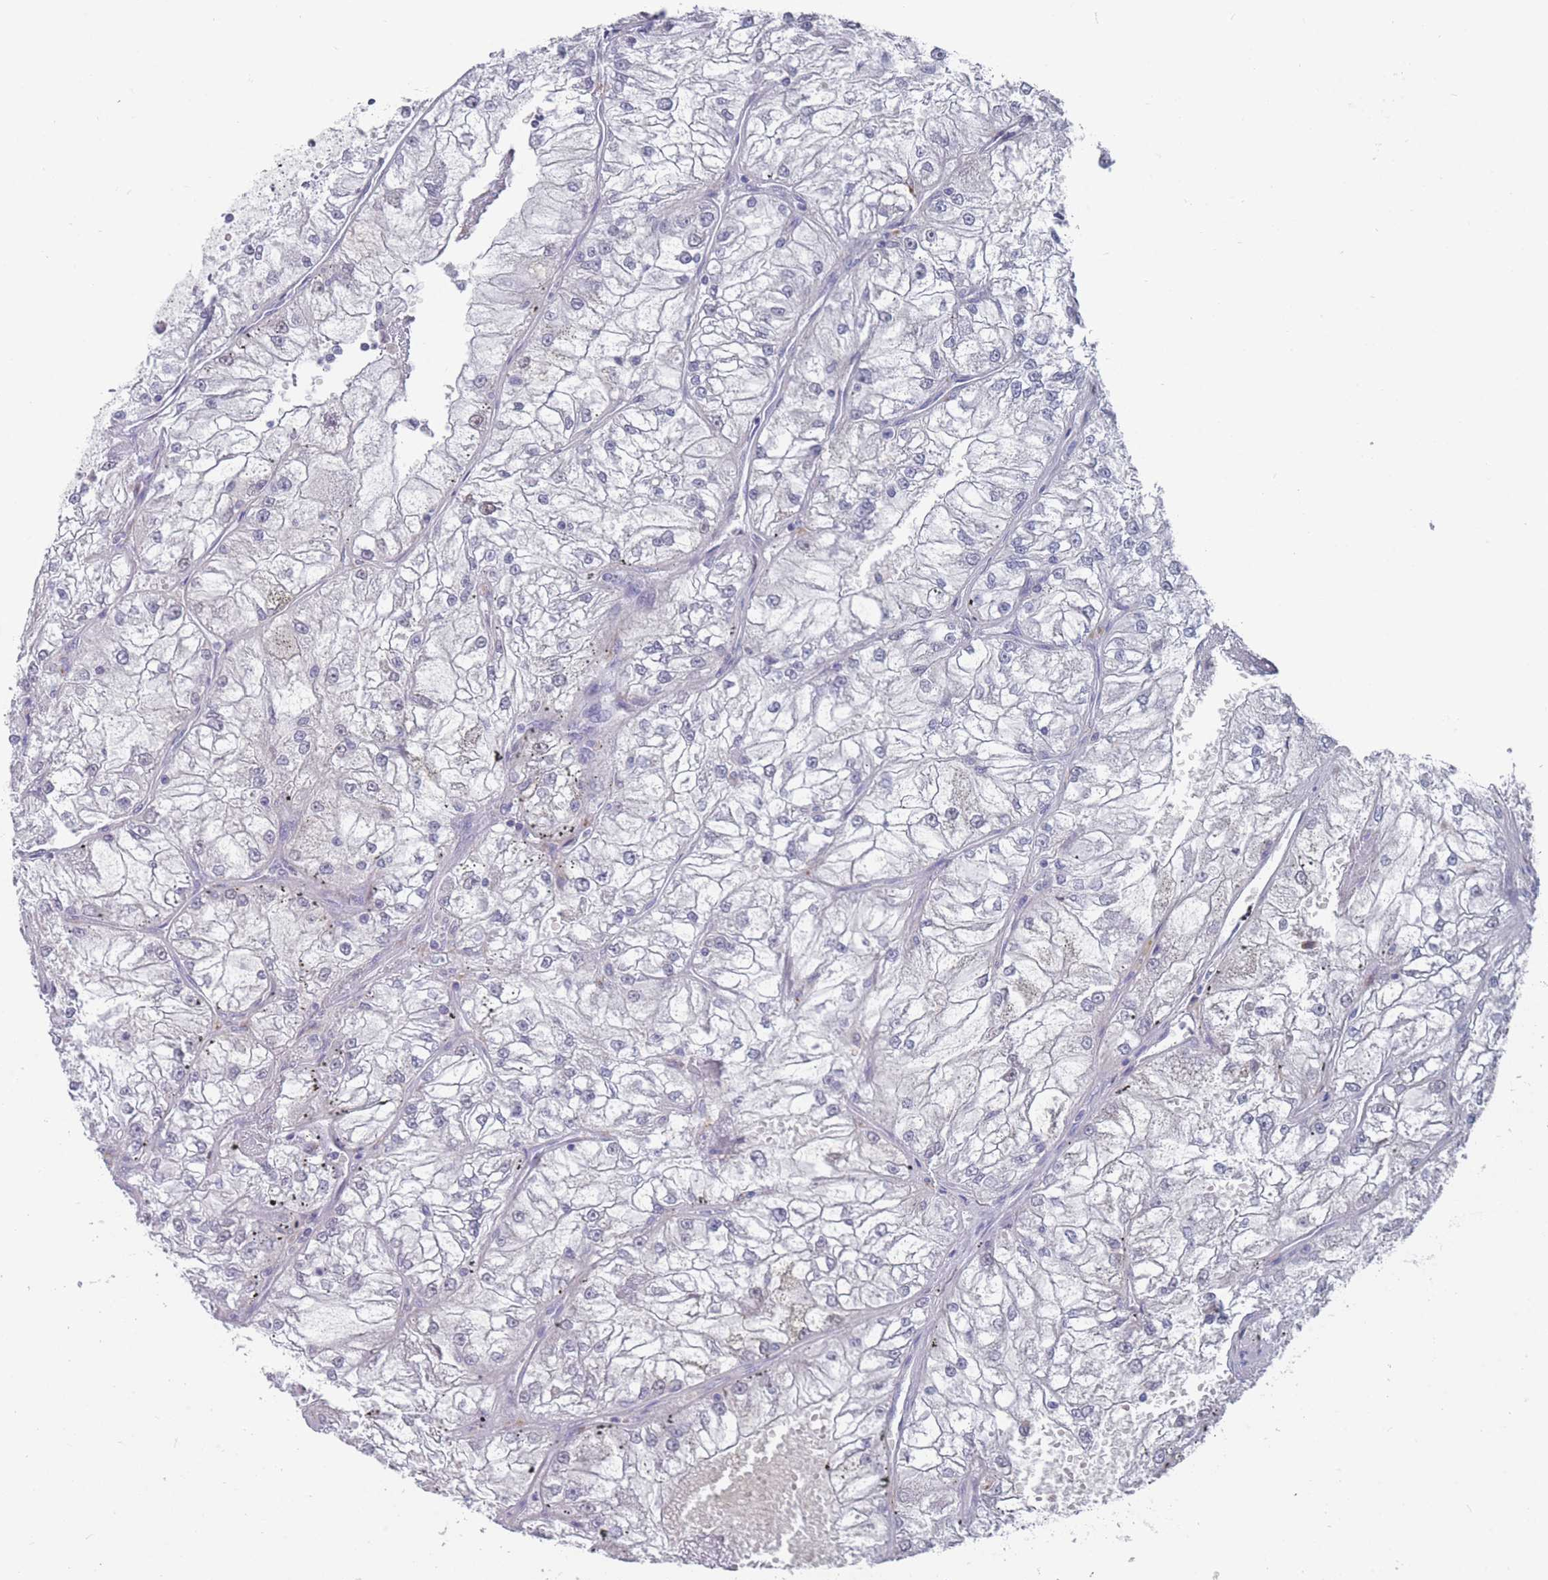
{"staining": {"intensity": "negative", "quantity": "none", "location": "none"}, "tissue": "renal cancer", "cell_type": "Tumor cells", "image_type": "cancer", "snomed": [{"axis": "morphology", "description": "Adenocarcinoma, NOS"}, {"axis": "topography", "description": "Kidney"}], "caption": "An immunohistochemistry (IHC) photomicrograph of renal adenocarcinoma is shown. There is no staining in tumor cells of renal adenocarcinoma. Nuclei are stained in blue.", "gene": "CYP51A1", "patient": {"sex": "female", "age": 72}}